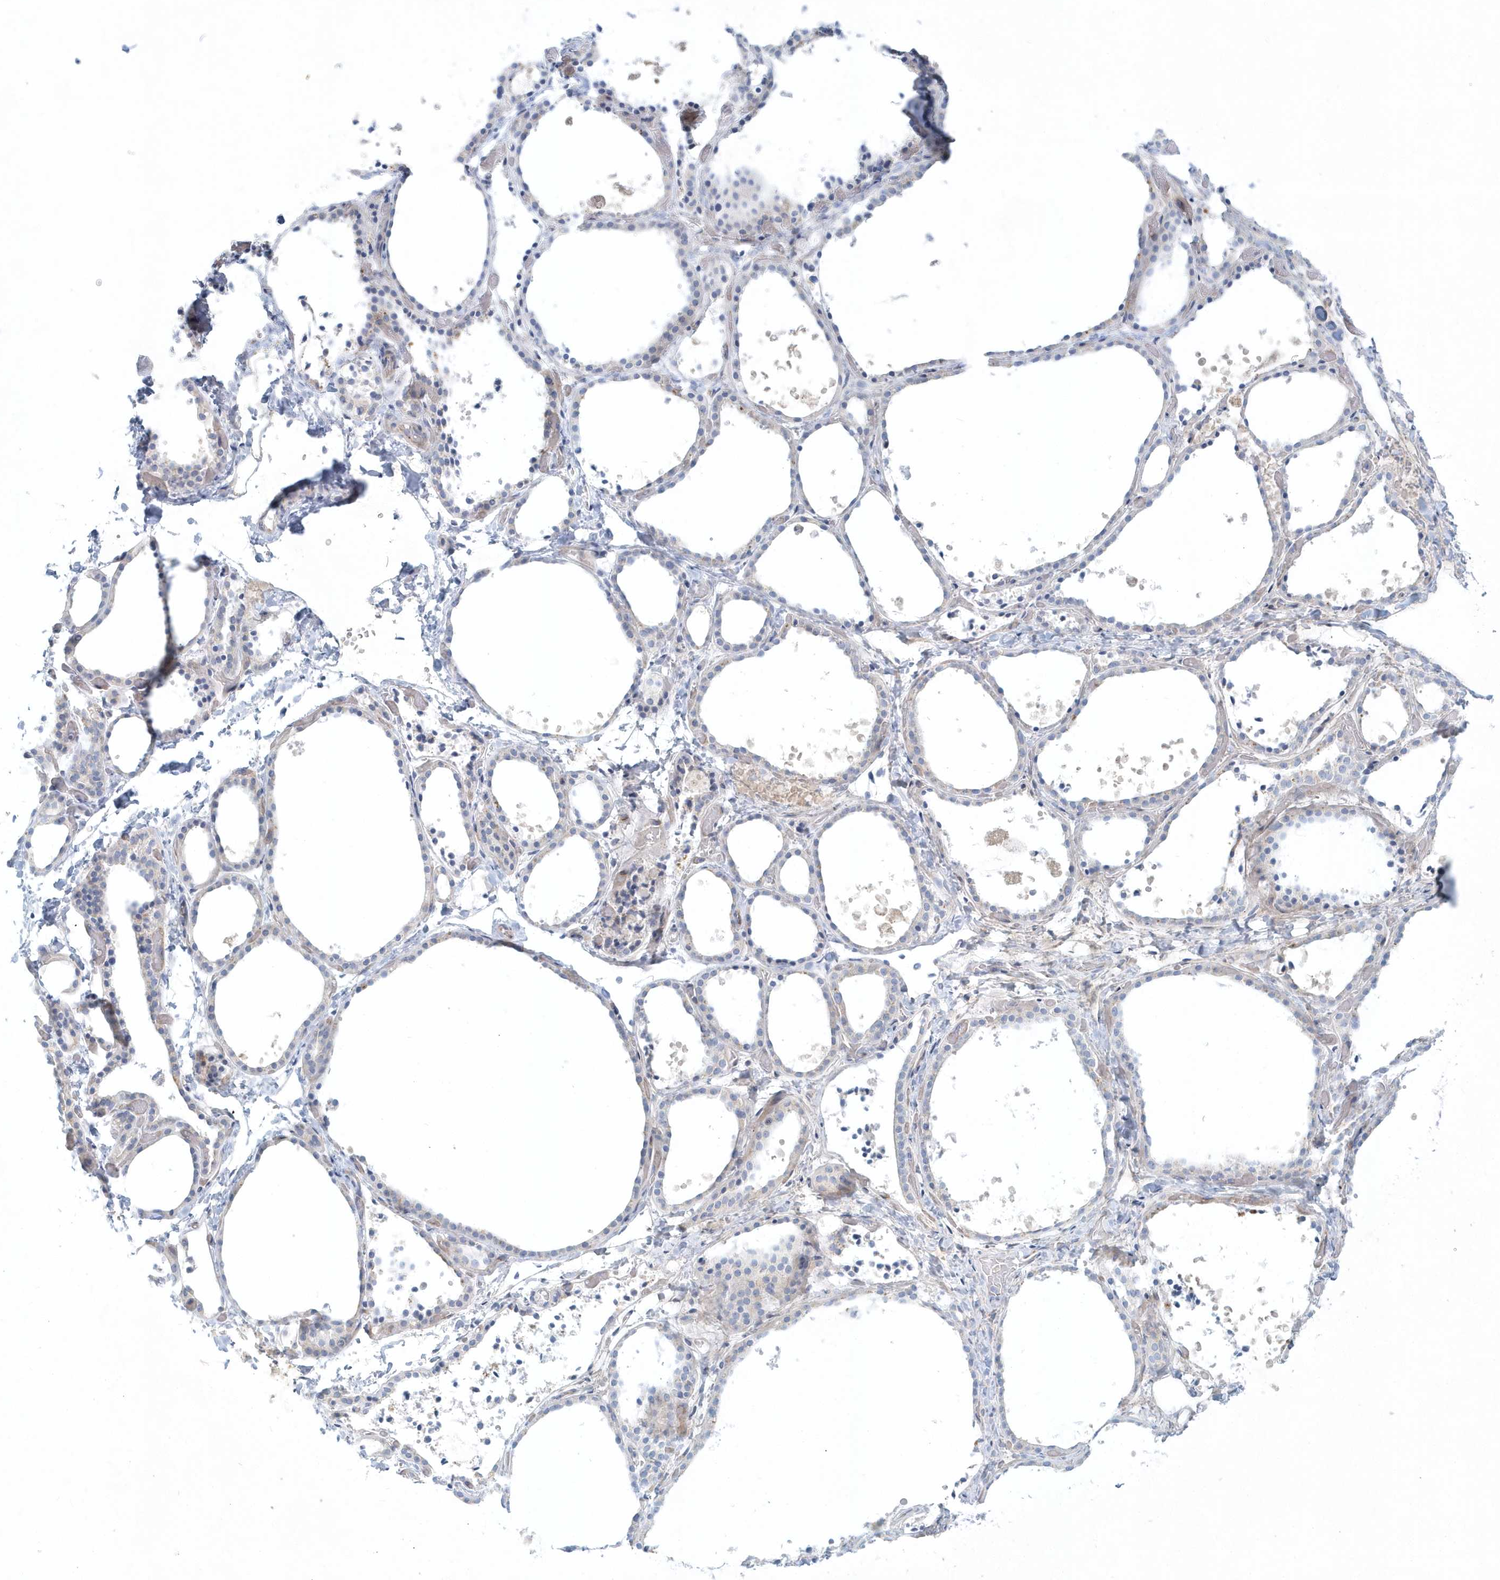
{"staining": {"intensity": "negative", "quantity": "none", "location": "none"}, "tissue": "thyroid gland", "cell_type": "Glandular cells", "image_type": "normal", "snomed": [{"axis": "morphology", "description": "Normal tissue, NOS"}, {"axis": "topography", "description": "Thyroid gland"}], "caption": "Thyroid gland was stained to show a protein in brown. There is no significant positivity in glandular cells. (DAB IHC visualized using brightfield microscopy, high magnification).", "gene": "DNAH1", "patient": {"sex": "female", "age": 44}}